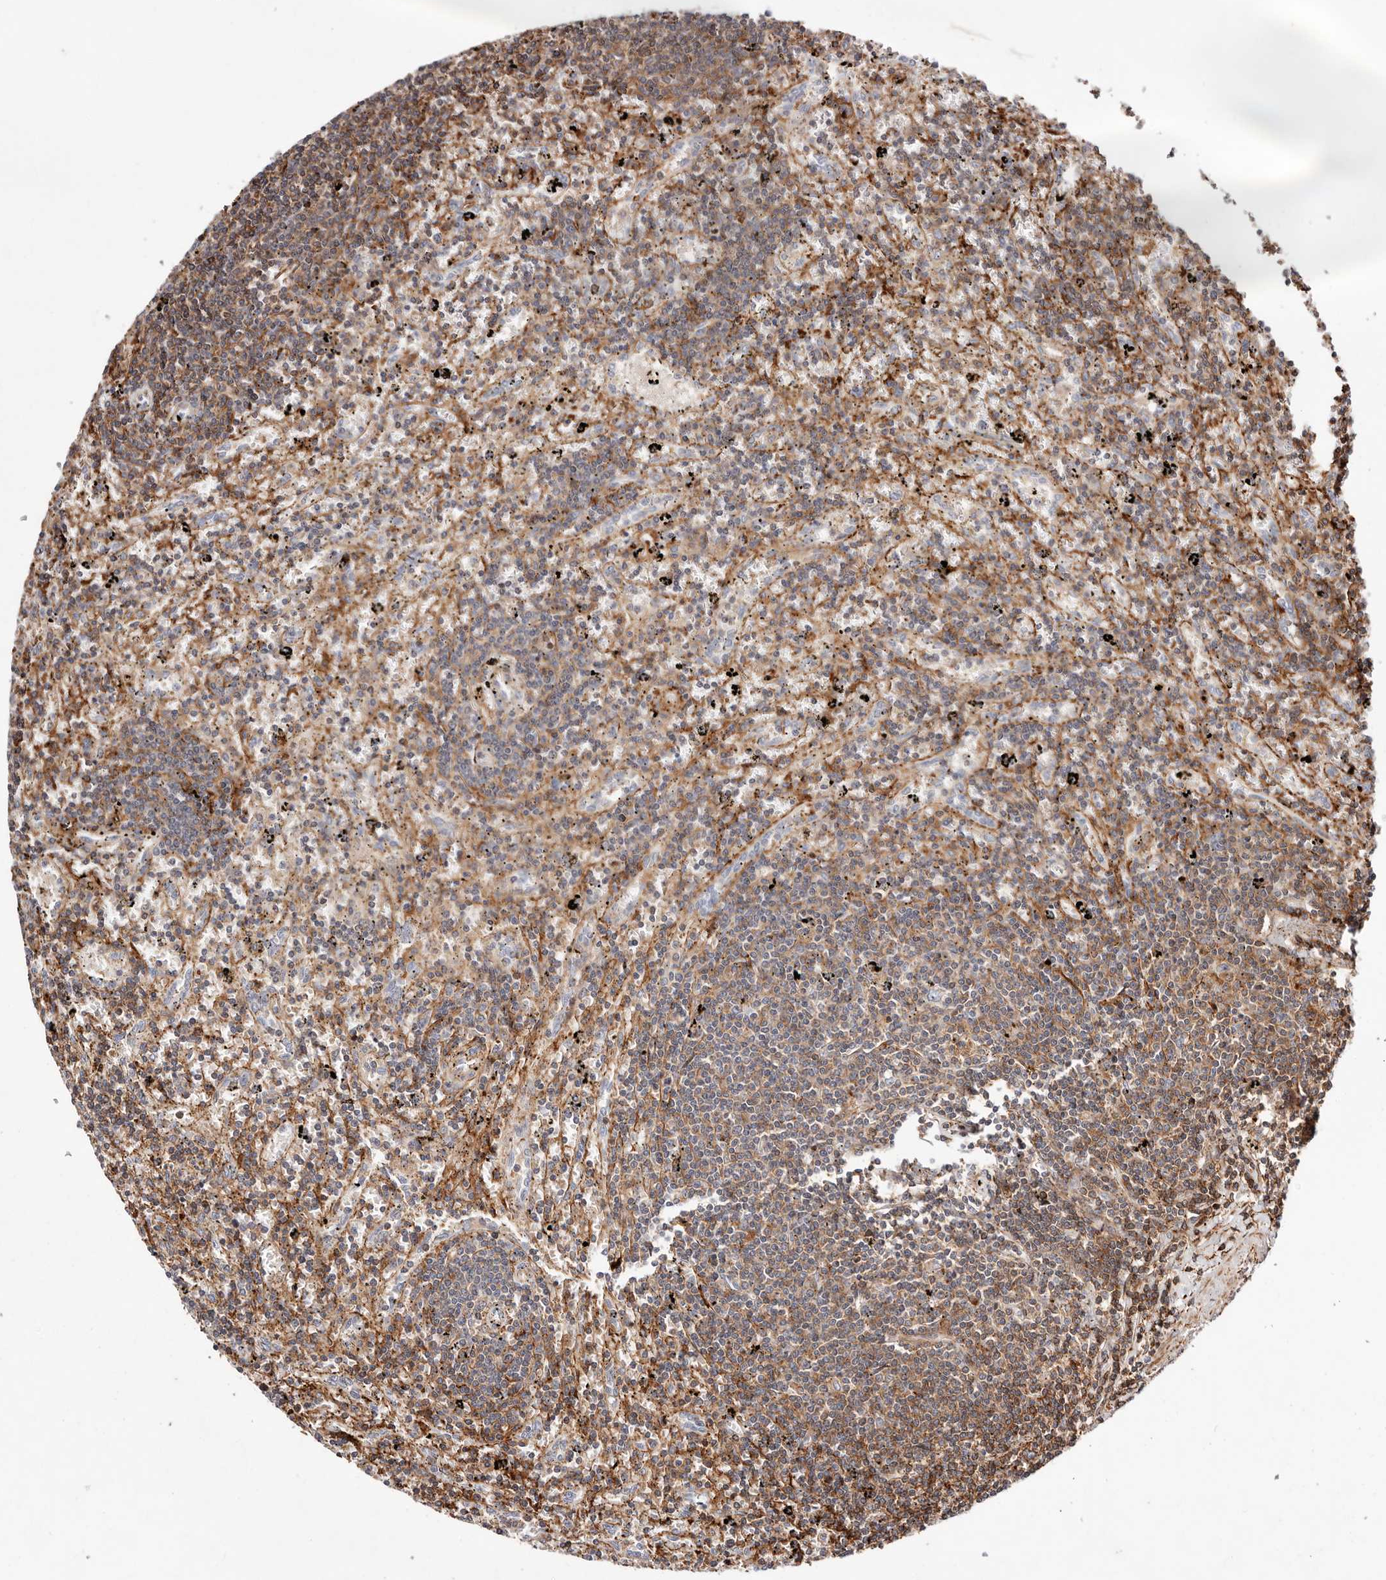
{"staining": {"intensity": "weak", "quantity": "25%-75%", "location": "cytoplasmic/membranous"}, "tissue": "lymphoma", "cell_type": "Tumor cells", "image_type": "cancer", "snomed": [{"axis": "morphology", "description": "Malignant lymphoma, non-Hodgkin's type, Low grade"}, {"axis": "topography", "description": "Spleen"}], "caption": "Immunohistochemistry (IHC) histopathology image of neoplastic tissue: lymphoma stained using immunohistochemistry displays low levels of weak protein expression localized specifically in the cytoplasmic/membranous of tumor cells, appearing as a cytoplasmic/membranous brown color.", "gene": "PTPN22", "patient": {"sex": "male", "age": 76}}